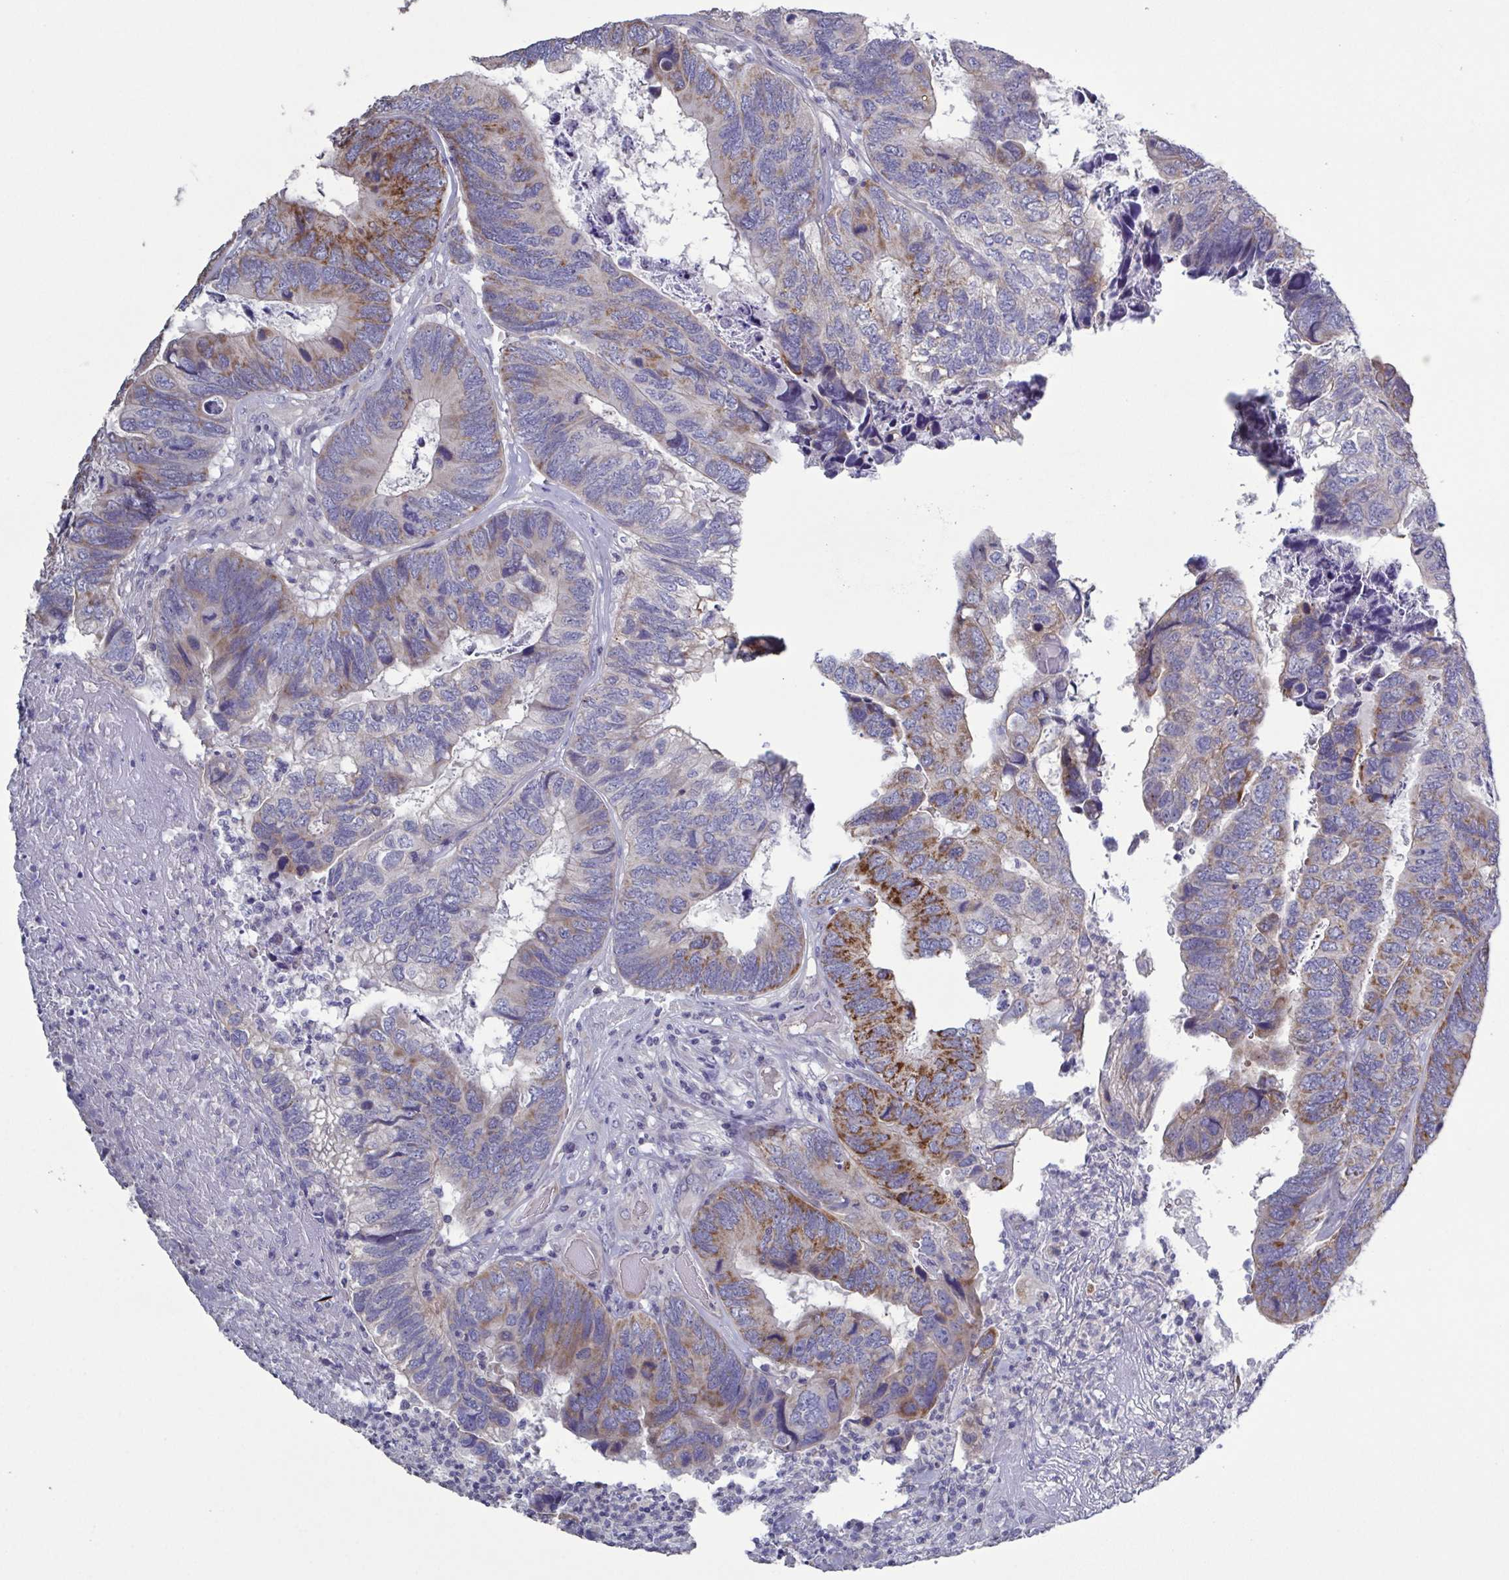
{"staining": {"intensity": "strong", "quantity": "<25%", "location": "cytoplasmic/membranous"}, "tissue": "colorectal cancer", "cell_type": "Tumor cells", "image_type": "cancer", "snomed": [{"axis": "morphology", "description": "Adenocarcinoma, NOS"}, {"axis": "topography", "description": "Colon"}], "caption": "High-power microscopy captured an IHC micrograph of colorectal cancer (adenocarcinoma), revealing strong cytoplasmic/membranous staining in approximately <25% of tumor cells.", "gene": "GLDC", "patient": {"sex": "female", "age": 67}}